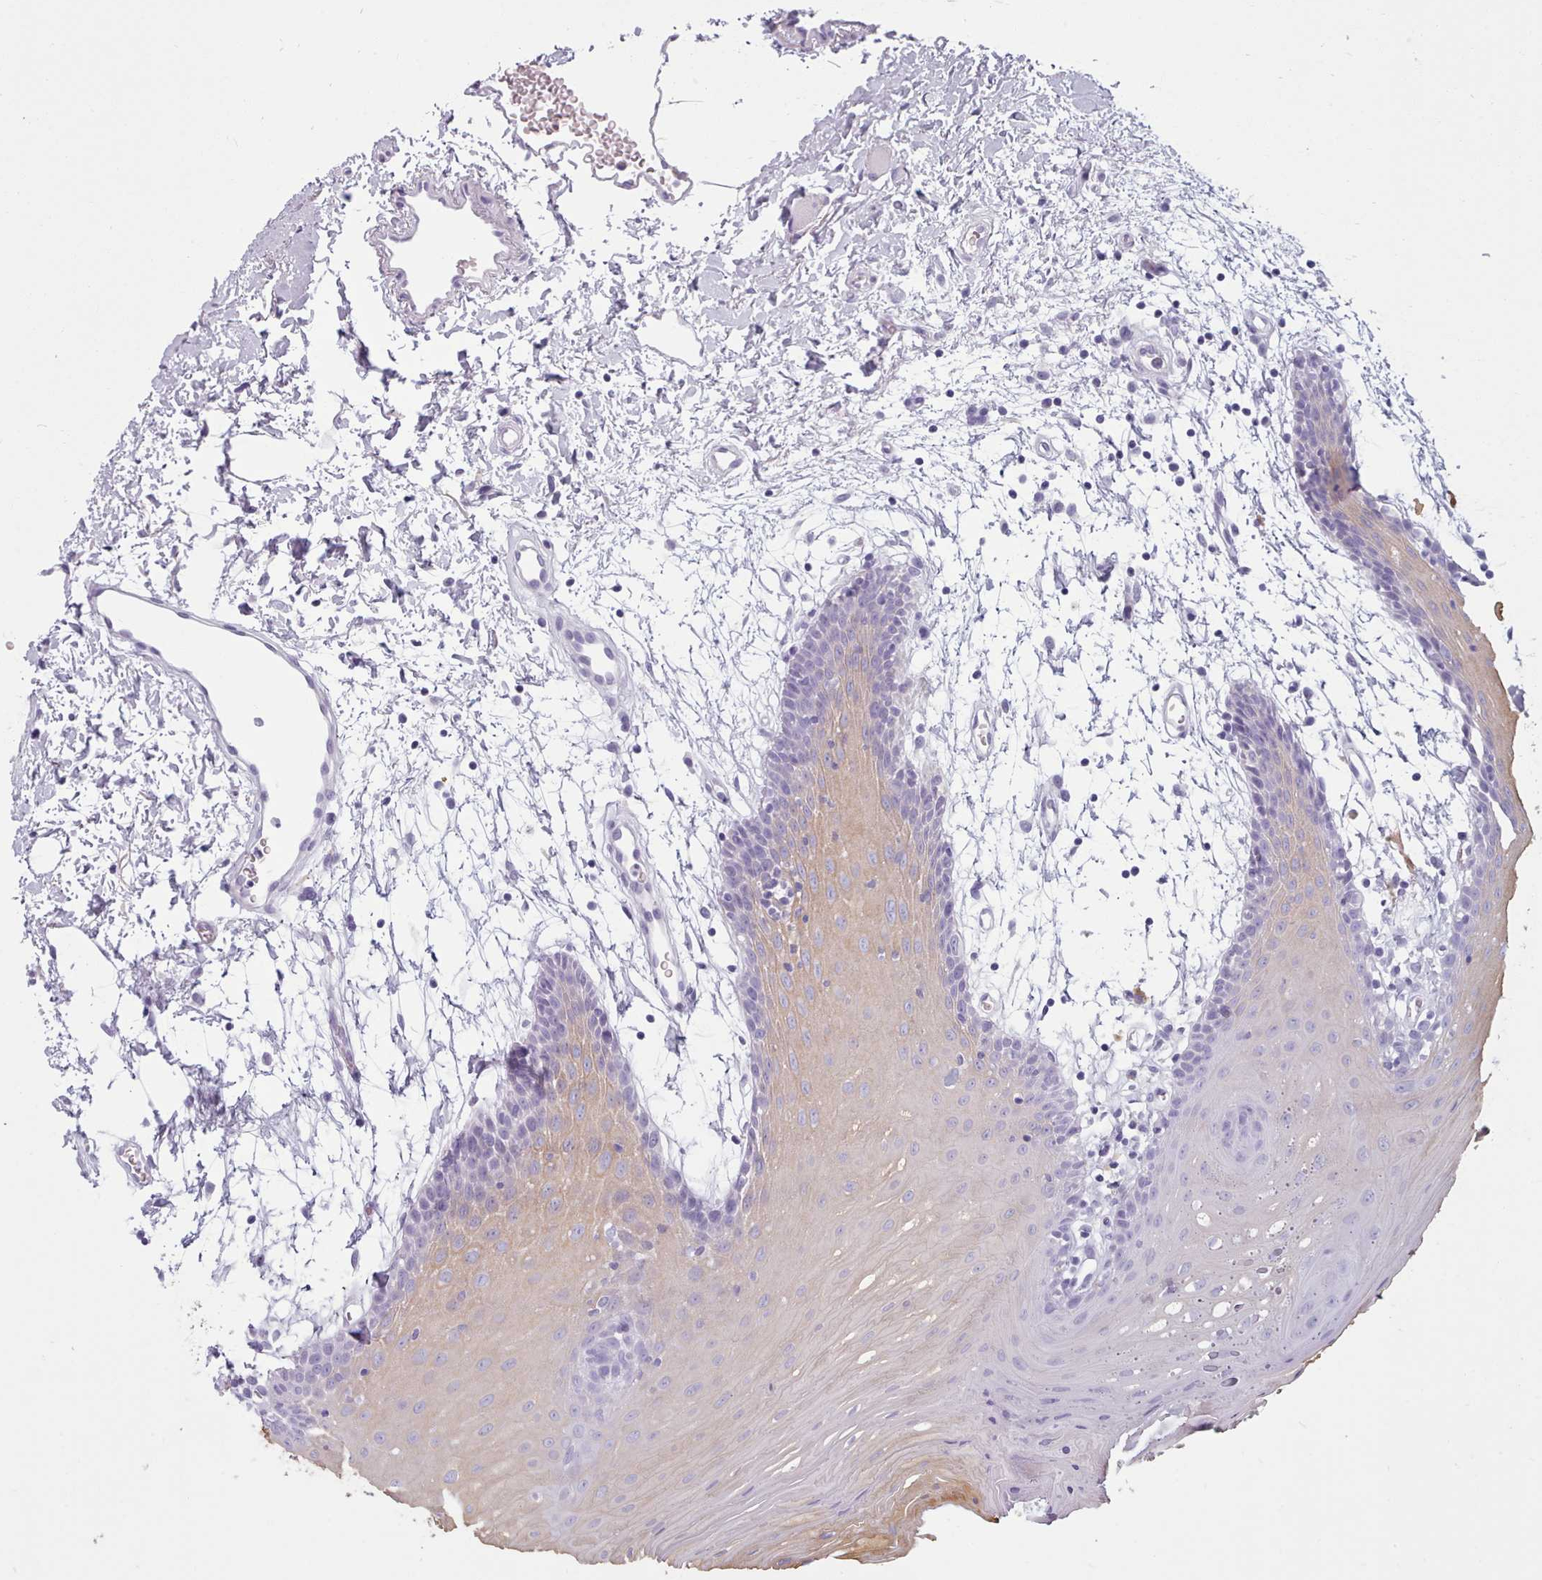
{"staining": {"intensity": "moderate", "quantity": "<25%", "location": "cytoplasmic/membranous"}, "tissue": "oral mucosa", "cell_type": "Squamous epithelial cells", "image_type": "normal", "snomed": [{"axis": "morphology", "description": "Normal tissue, NOS"}, {"axis": "topography", "description": "Skeletal muscle"}, {"axis": "topography", "description": "Oral tissue"}, {"axis": "topography", "description": "Salivary gland"}, {"axis": "topography", "description": "Peripheral nerve tissue"}], "caption": "Brown immunohistochemical staining in benign human oral mucosa reveals moderate cytoplasmic/membranous staining in approximately <25% of squamous epithelial cells. (brown staining indicates protein expression, while blue staining denotes nuclei).", "gene": "ZNF43", "patient": {"sex": "male", "age": 54}}